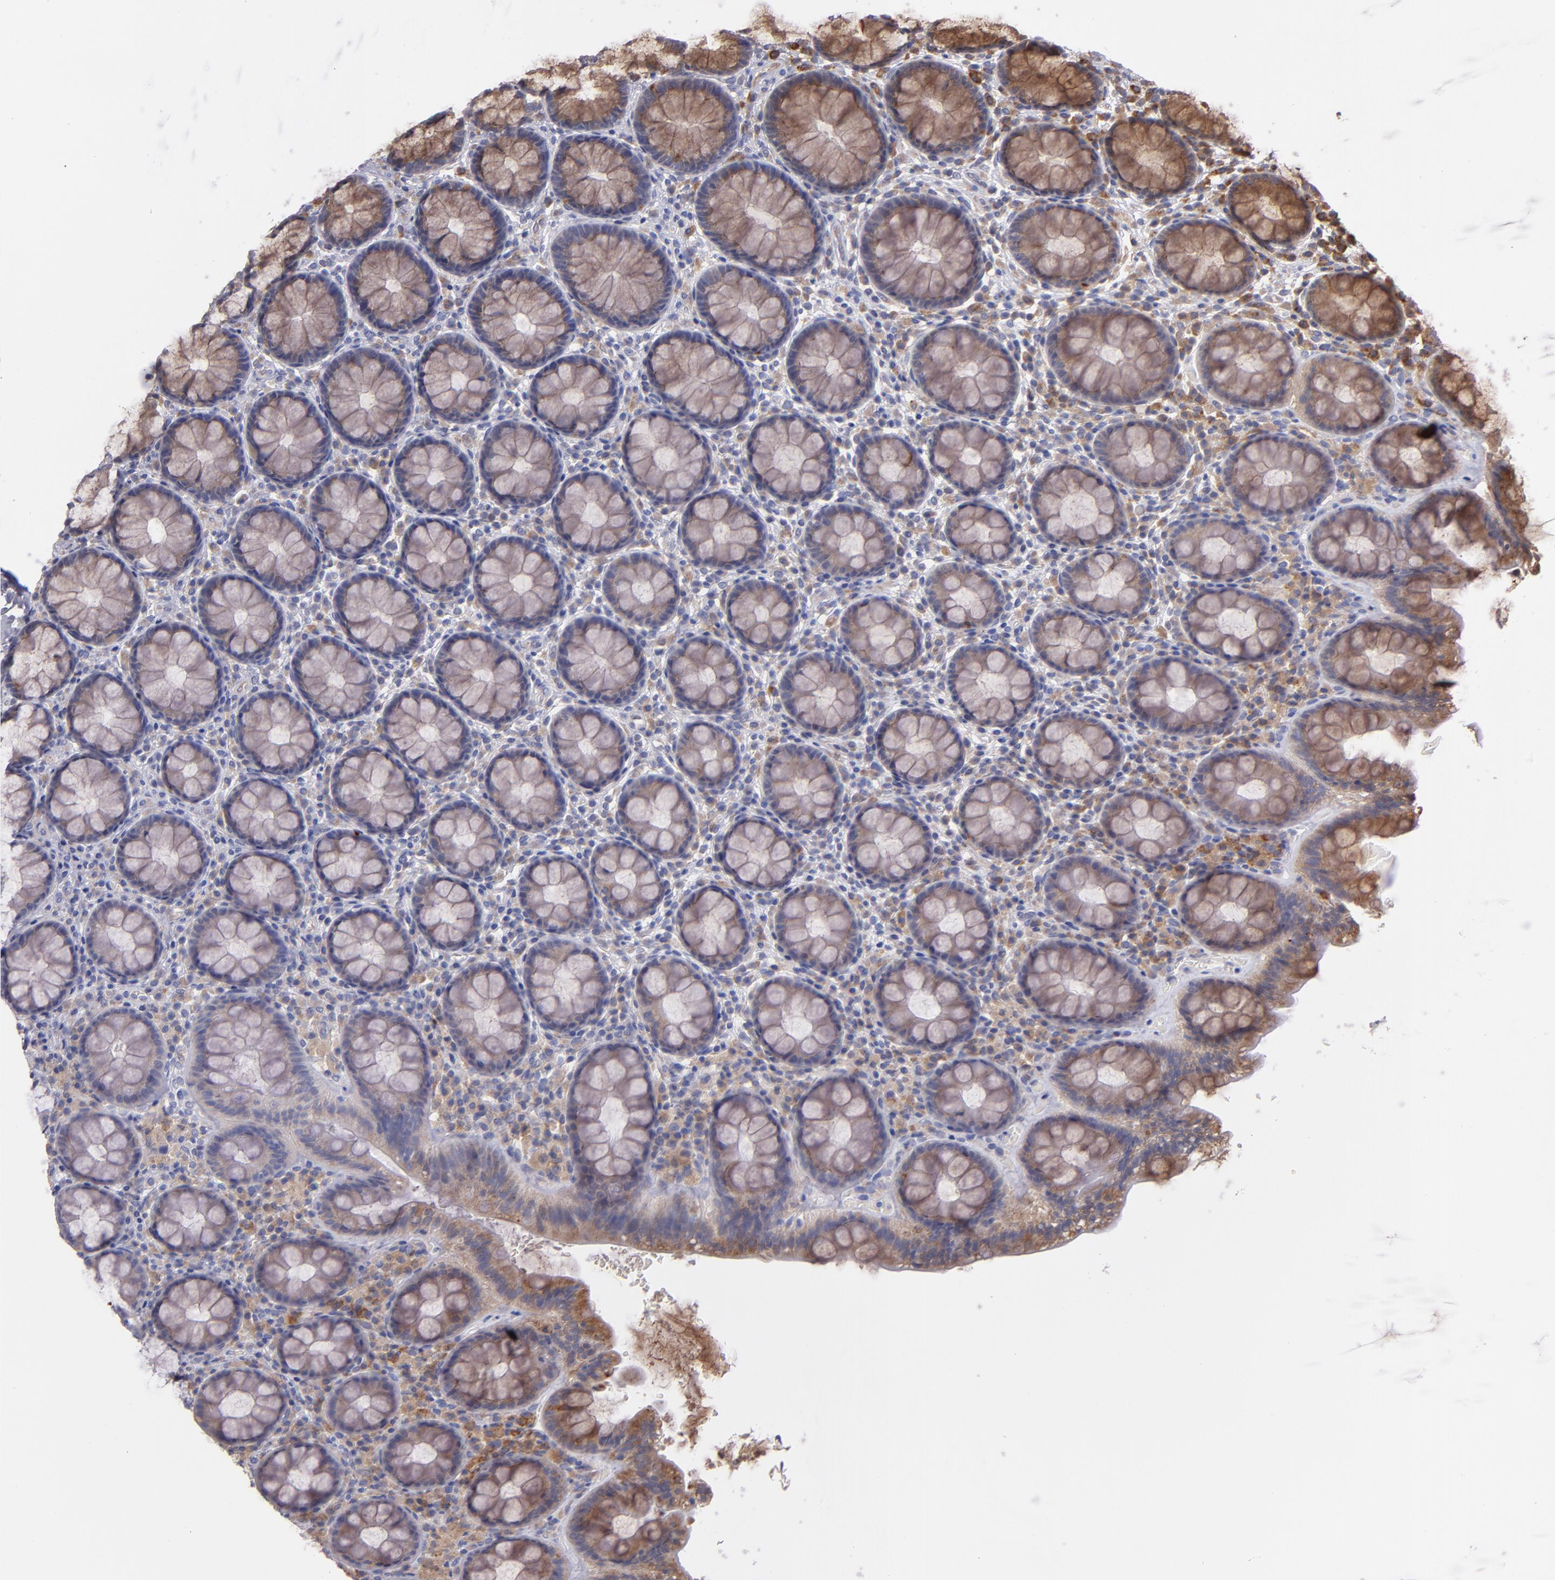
{"staining": {"intensity": "weak", "quantity": ">75%", "location": "cytoplasmic/membranous"}, "tissue": "rectum", "cell_type": "Glandular cells", "image_type": "normal", "snomed": [{"axis": "morphology", "description": "Normal tissue, NOS"}, {"axis": "topography", "description": "Rectum"}], "caption": "DAB (3,3'-diaminobenzidine) immunohistochemical staining of benign rectum demonstrates weak cytoplasmic/membranous protein staining in approximately >75% of glandular cells. (DAB (3,3'-diaminobenzidine) IHC, brown staining for protein, blue staining for nuclei).", "gene": "IFIH1", "patient": {"sex": "male", "age": 92}}